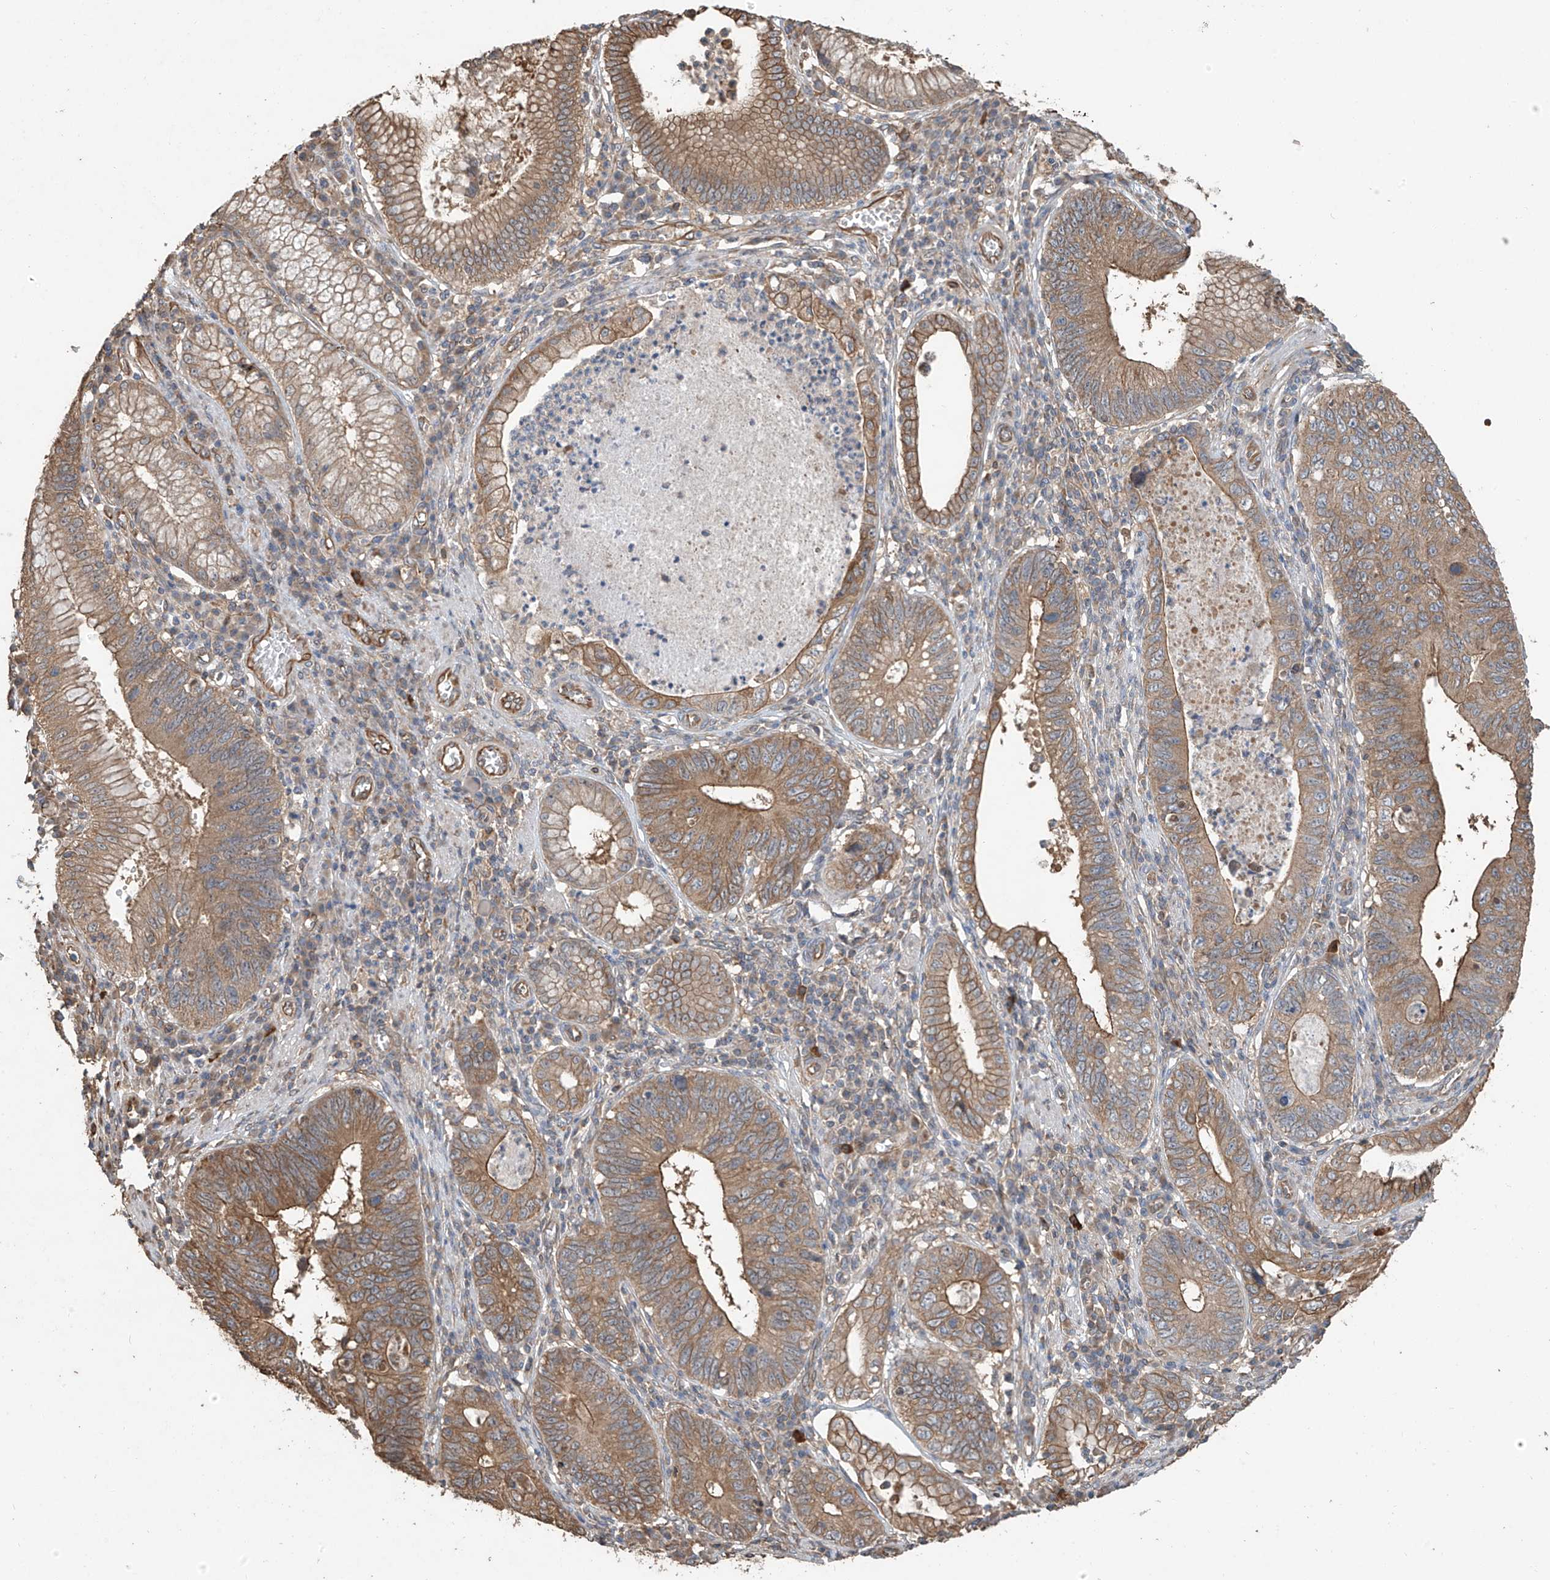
{"staining": {"intensity": "moderate", "quantity": ">75%", "location": "cytoplasmic/membranous"}, "tissue": "stomach cancer", "cell_type": "Tumor cells", "image_type": "cancer", "snomed": [{"axis": "morphology", "description": "Adenocarcinoma, NOS"}, {"axis": "topography", "description": "Stomach"}], "caption": "Protein expression analysis of stomach cancer demonstrates moderate cytoplasmic/membranous positivity in about >75% of tumor cells. (IHC, brightfield microscopy, high magnification).", "gene": "AGBL5", "patient": {"sex": "male", "age": 59}}